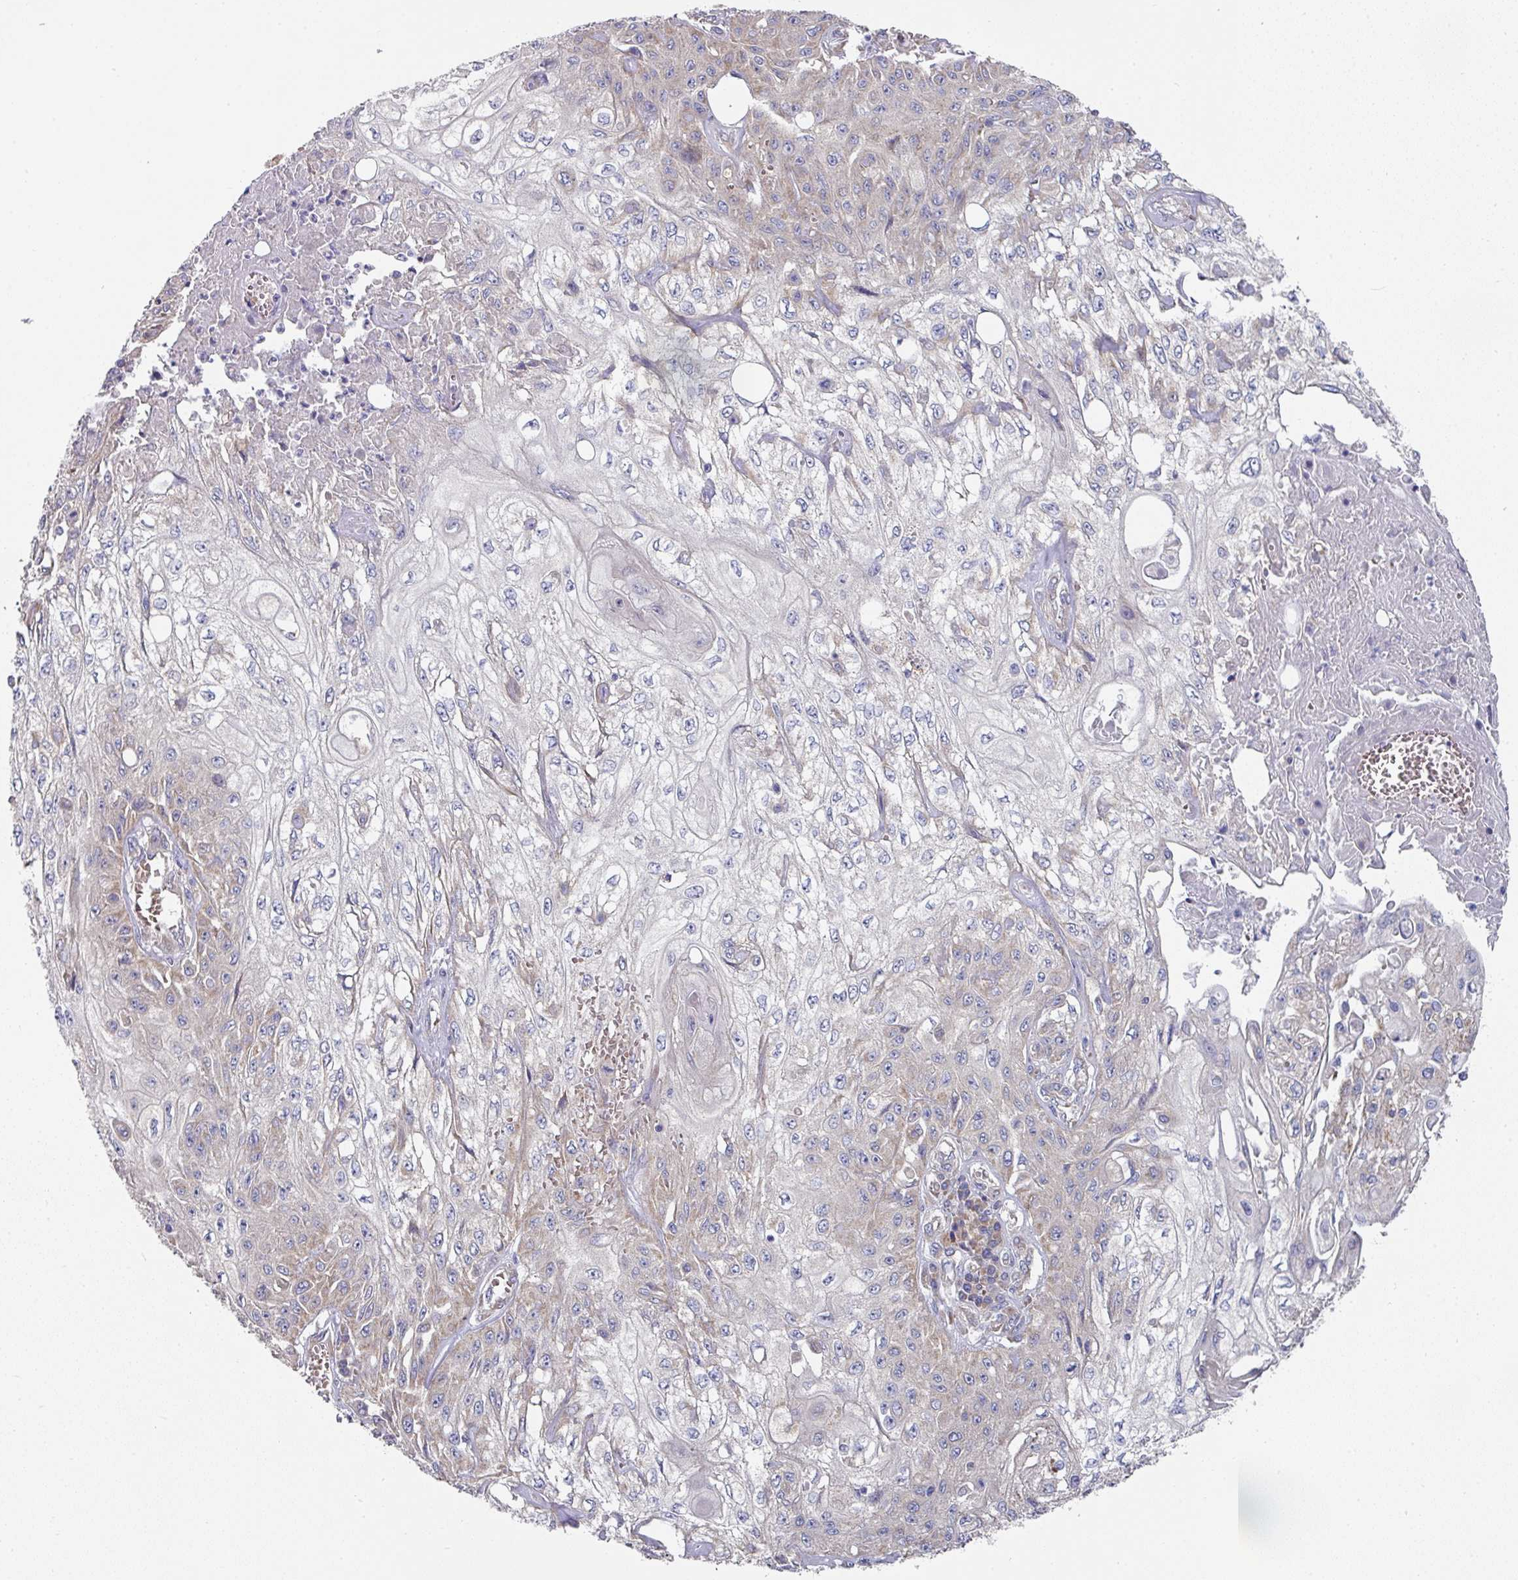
{"staining": {"intensity": "weak", "quantity": "25%-75%", "location": "cytoplasmic/membranous"}, "tissue": "skin cancer", "cell_type": "Tumor cells", "image_type": "cancer", "snomed": [{"axis": "morphology", "description": "Squamous cell carcinoma, NOS"}, {"axis": "morphology", "description": "Squamous cell carcinoma, metastatic, NOS"}, {"axis": "topography", "description": "Skin"}, {"axis": "topography", "description": "Lymph node"}], "caption": "Tumor cells display low levels of weak cytoplasmic/membranous positivity in about 25%-75% of cells in human metastatic squamous cell carcinoma (skin). (Brightfield microscopy of DAB IHC at high magnification).", "gene": "PYROXD2", "patient": {"sex": "male", "age": 75}}